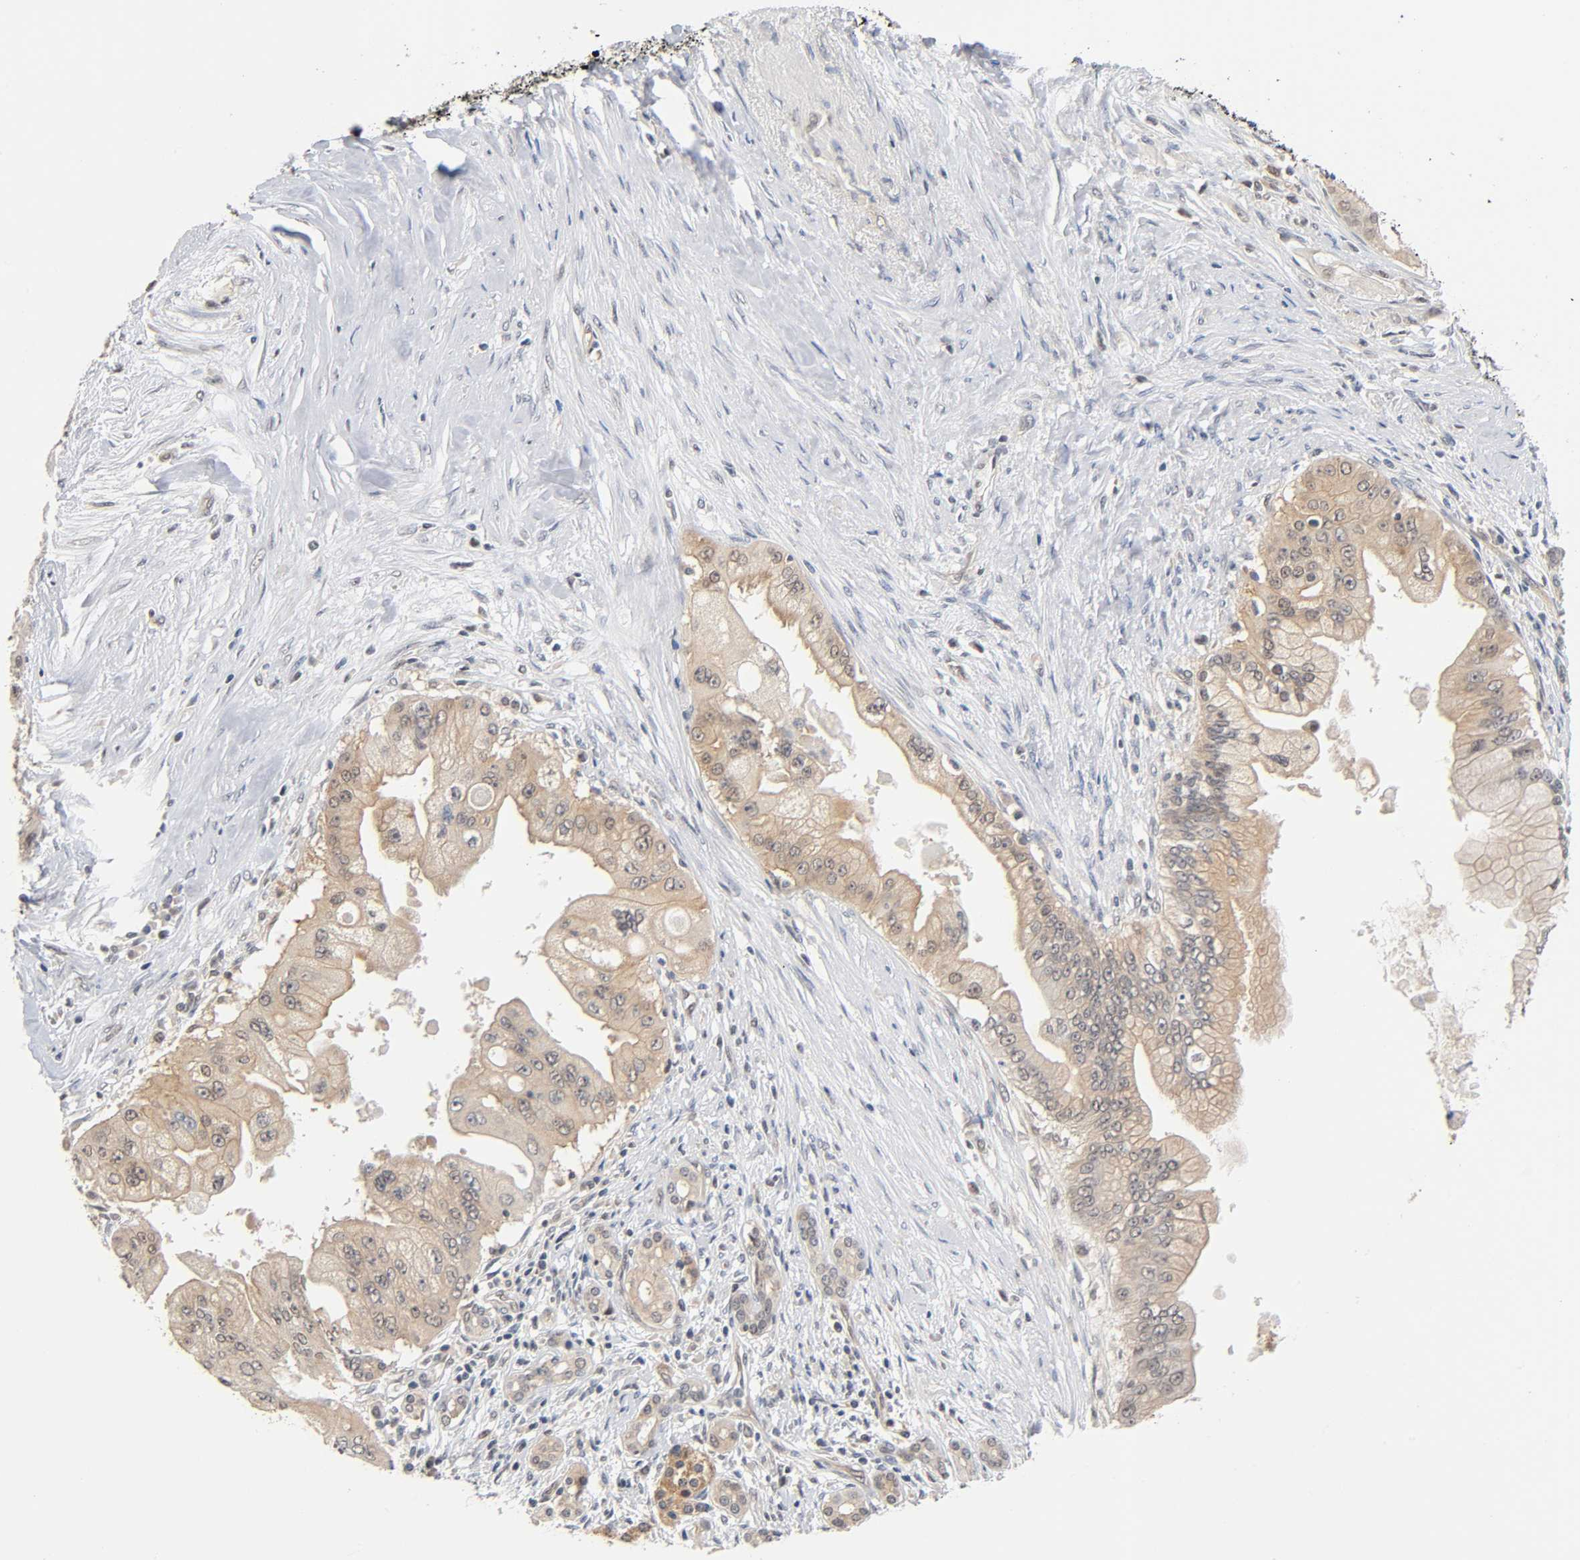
{"staining": {"intensity": "weak", "quantity": ">75%", "location": "cytoplasmic/membranous"}, "tissue": "pancreatic cancer", "cell_type": "Tumor cells", "image_type": "cancer", "snomed": [{"axis": "morphology", "description": "Adenocarcinoma, NOS"}, {"axis": "topography", "description": "Pancreas"}], "caption": "A high-resolution photomicrograph shows immunohistochemistry (IHC) staining of pancreatic cancer, which reveals weak cytoplasmic/membranous expression in approximately >75% of tumor cells.", "gene": "PRKAB1", "patient": {"sex": "male", "age": 59}}